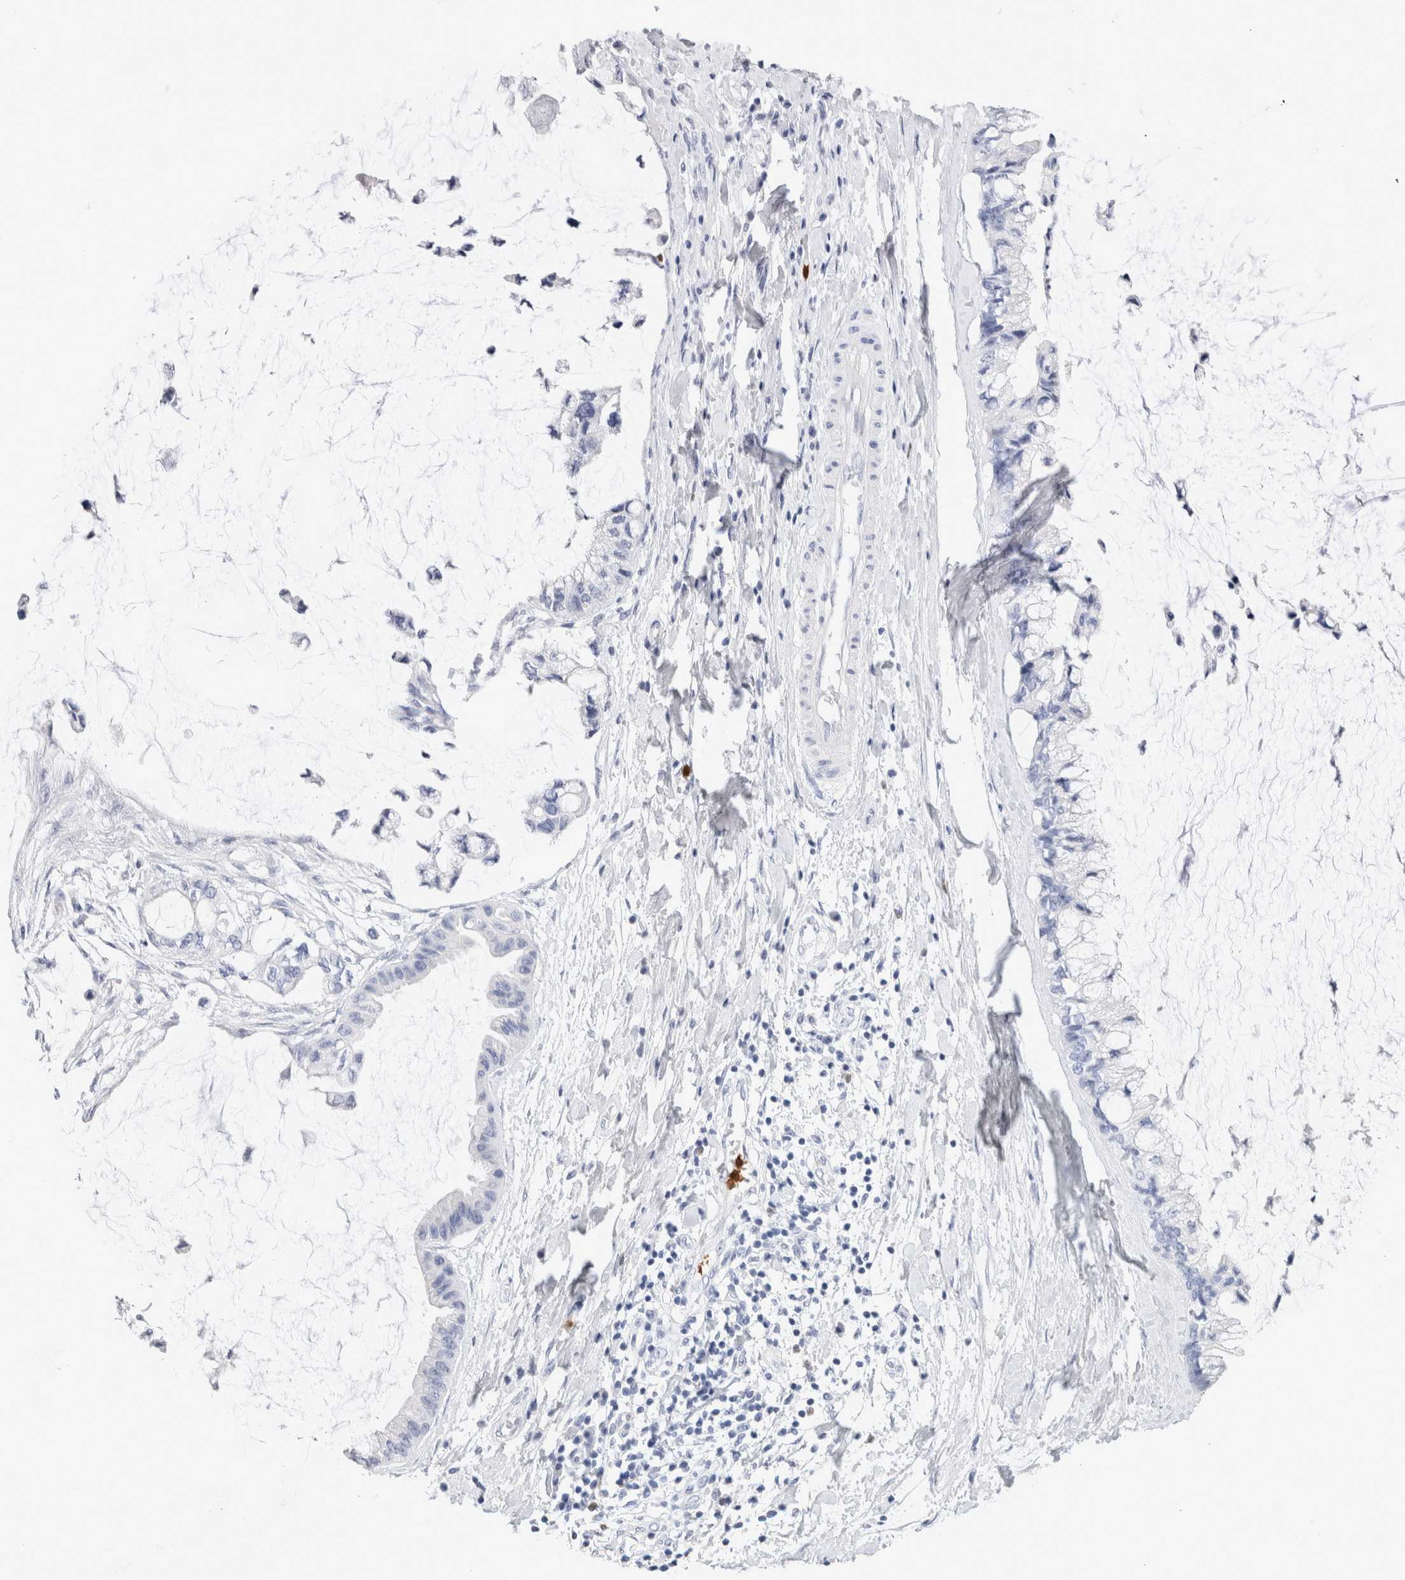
{"staining": {"intensity": "negative", "quantity": "none", "location": "none"}, "tissue": "ovarian cancer", "cell_type": "Tumor cells", "image_type": "cancer", "snomed": [{"axis": "morphology", "description": "Cystadenocarcinoma, mucinous, NOS"}, {"axis": "topography", "description": "Ovary"}], "caption": "The immunohistochemistry histopathology image has no significant expression in tumor cells of ovarian cancer tissue.", "gene": "SLC10A5", "patient": {"sex": "female", "age": 39}}